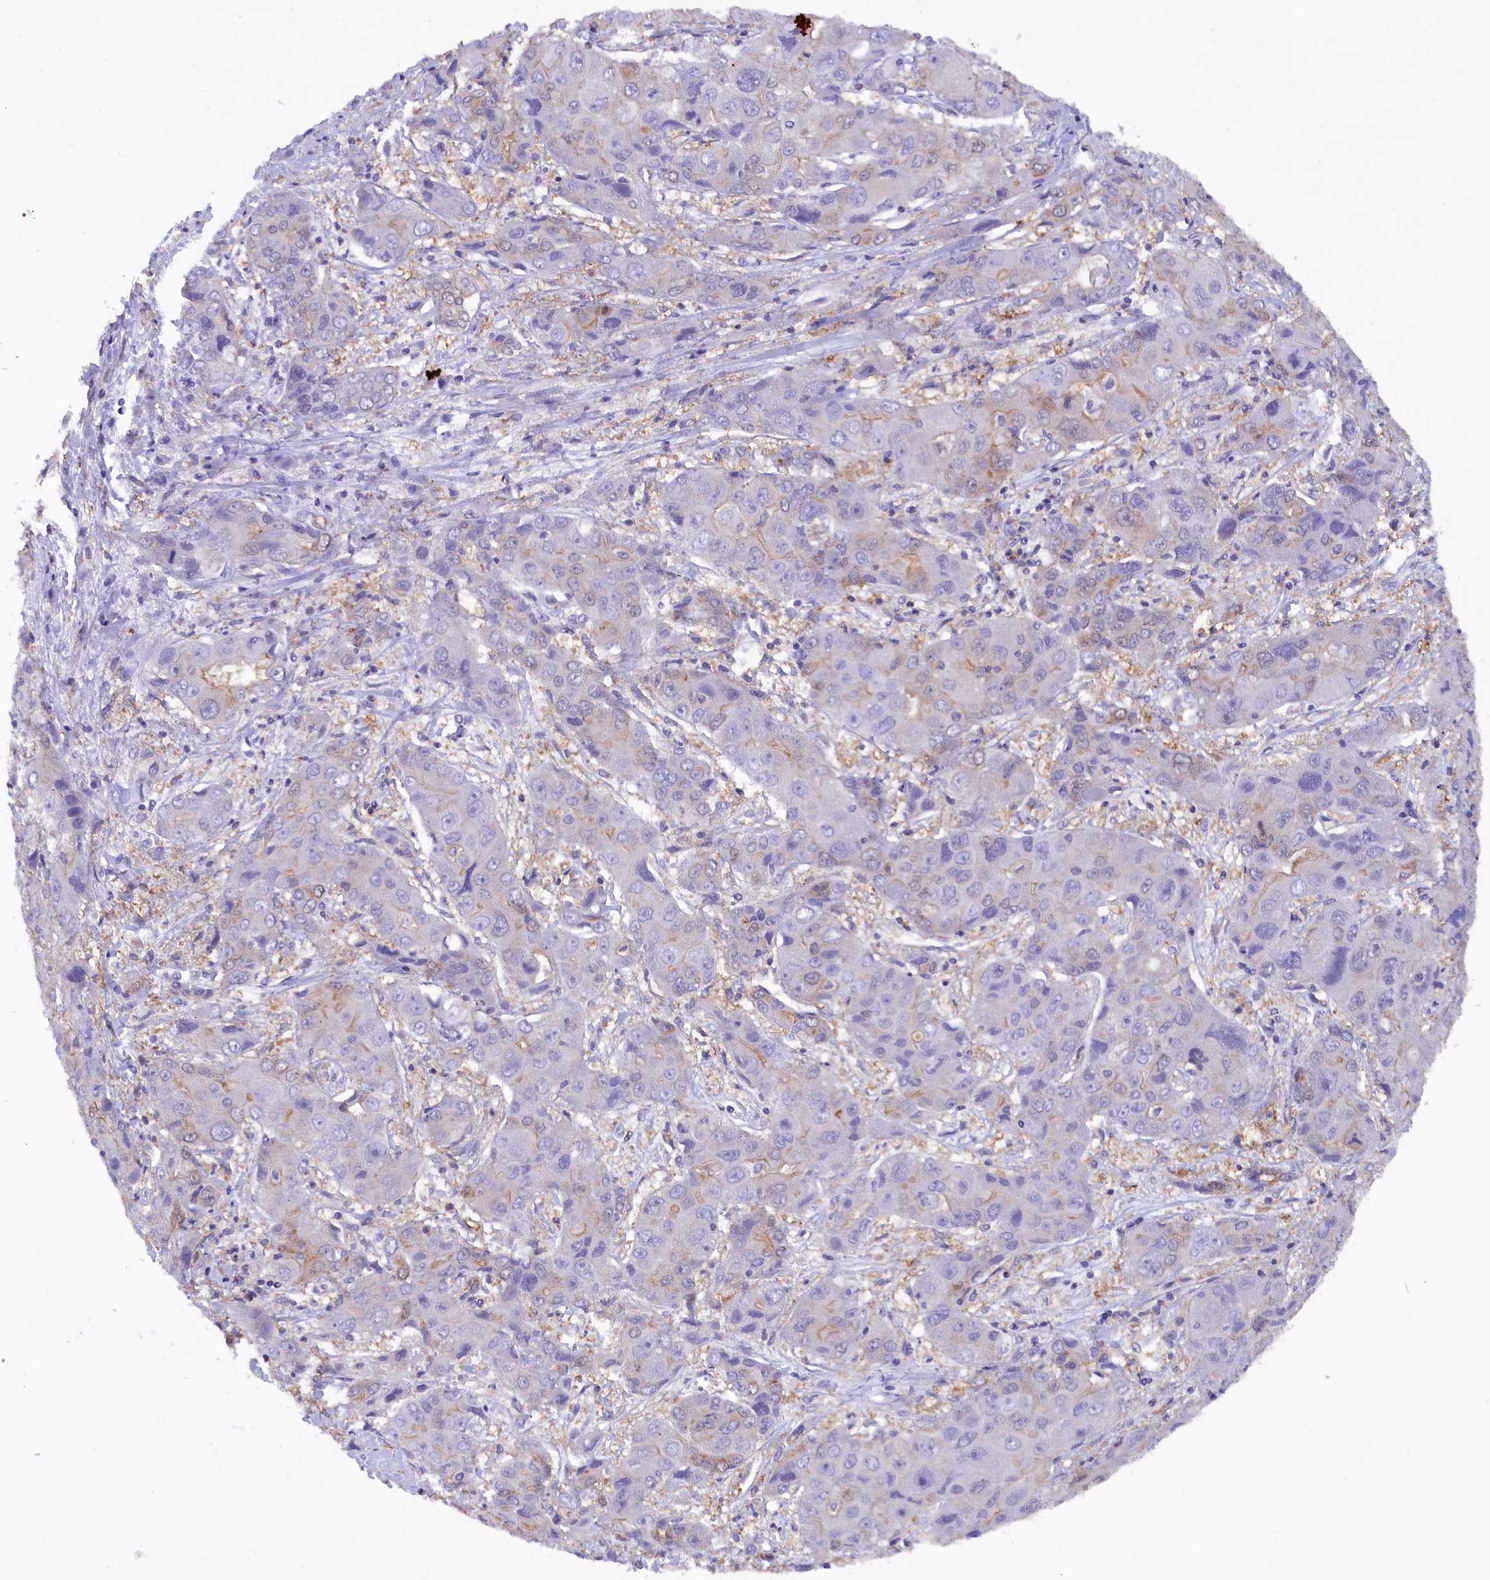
{"staining": {"intensity": "weak", "quantity": "<25%", "location": "cytoplasmic/membranous"}, "tissue": "liver cancer", "cell_type": "Tumor cells", "image_type": "cancer", "snomed": [{"axis": "morphology", "description": "Cholangiocarcinoma"}, {"axis": "topography", "description": "Liver"}], "caption": "High magnification brightfield microscopy of liver cancer (cholangiocarcinoma) stained with DAB (brown) and counterstained with hematoxylin (blue): tumor cells show no significant positivity.", "gene": "JPT2", "patient": {"sex": "male", "age": 67}}